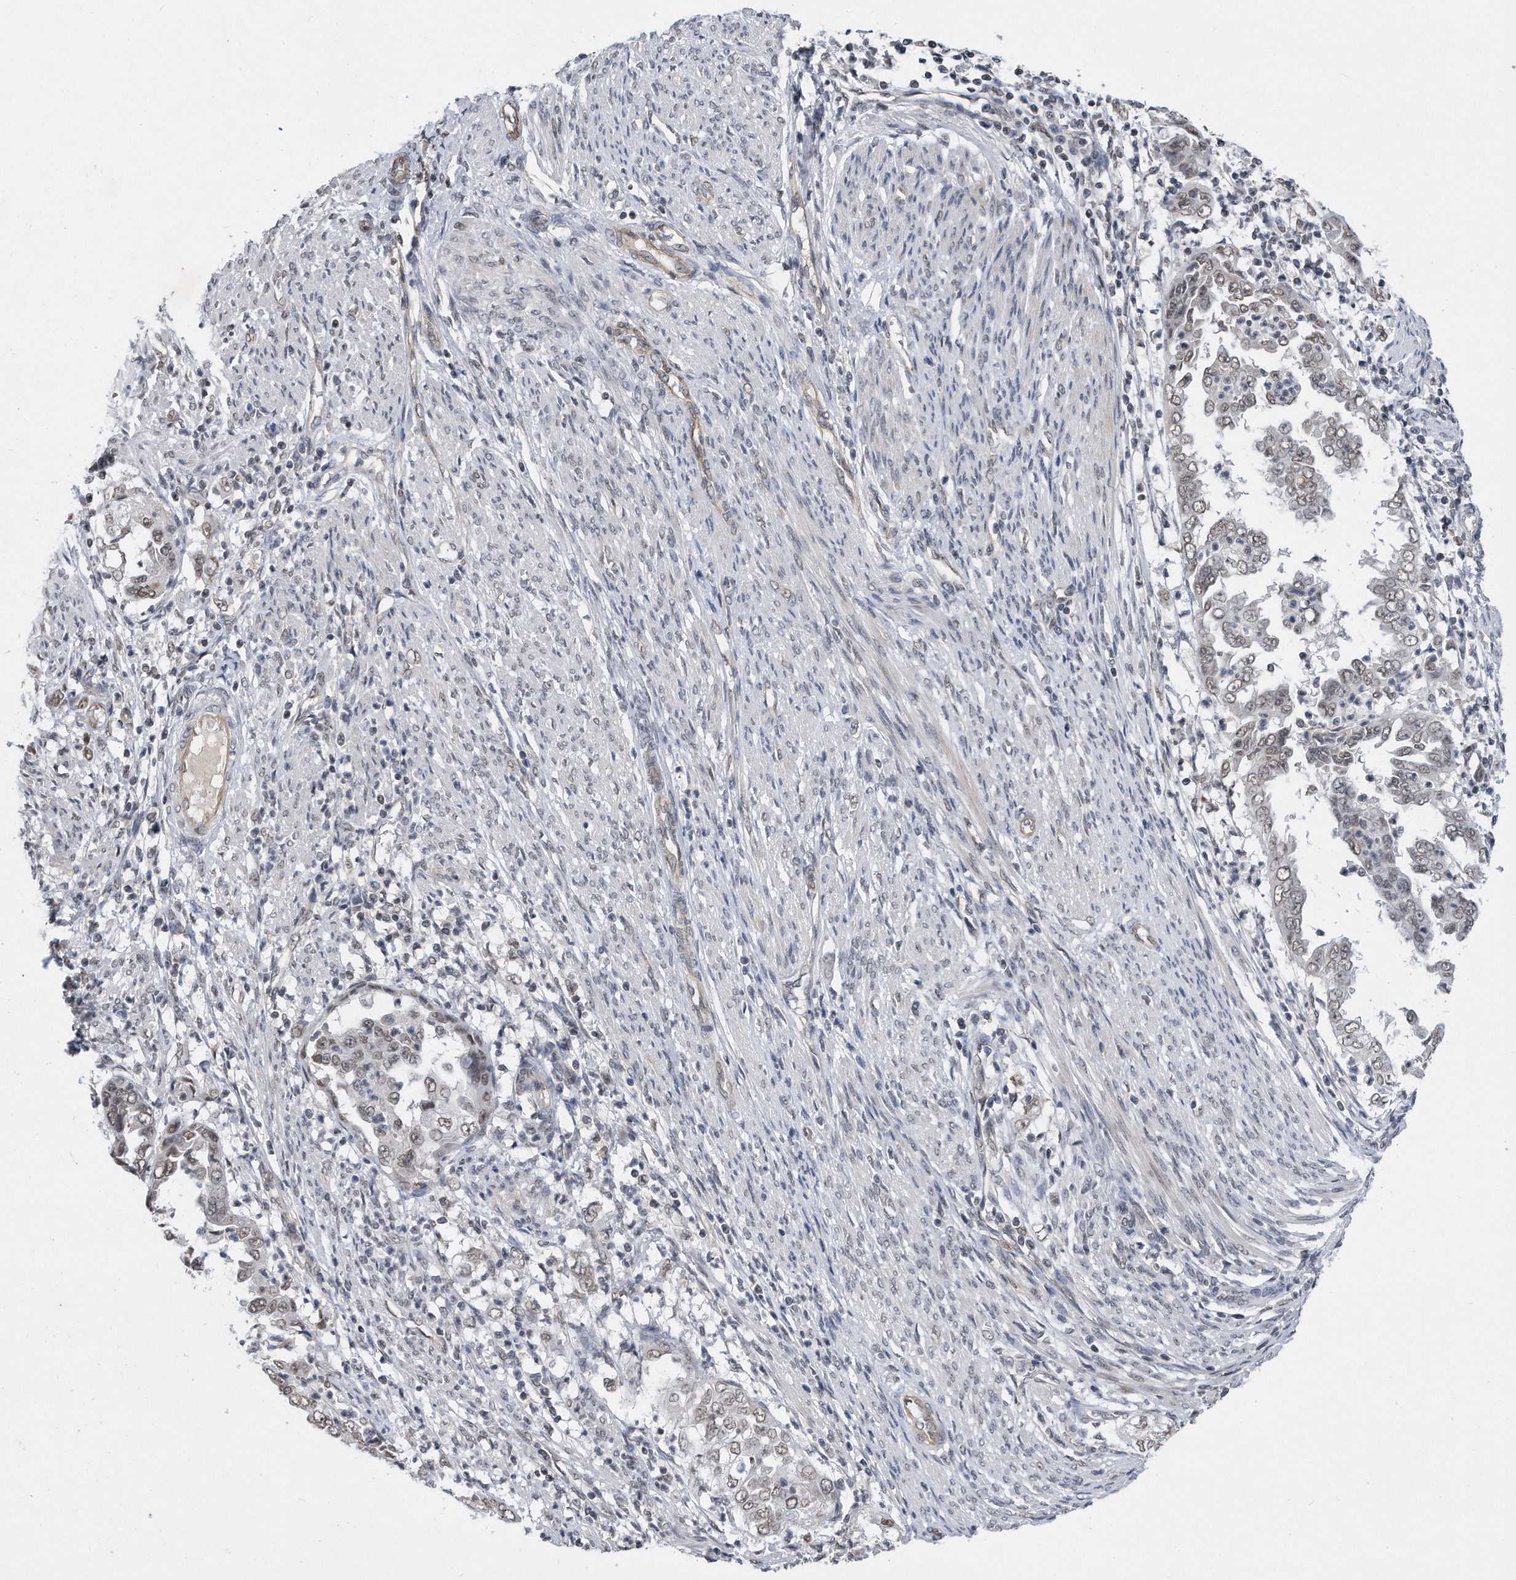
{"staining": {"intensity": "weak", "quantity": ">75%", "location": "nuclear"}, "tissue": "endometrial cancer", "cell_type": "Tumor cells", "image_type": "cancer", "snomed": [{"axis": "morphology", "description": "Adenocarcinoma, NOS"}, {"axis": "topography", "description": "Endometrium"}], "caption": "Immunohistochemical staining of endometrial cancer (adenocarcinoma) displays low levels of weak nuclear protein staining in about >75% of tumor cells. (DAB (3,3'-diaminobenzidine) = brown stain, brightfield microscopy at high magnification).", "gene": "TP53INP1", "patient": {"sex": "female", "age": 85}}